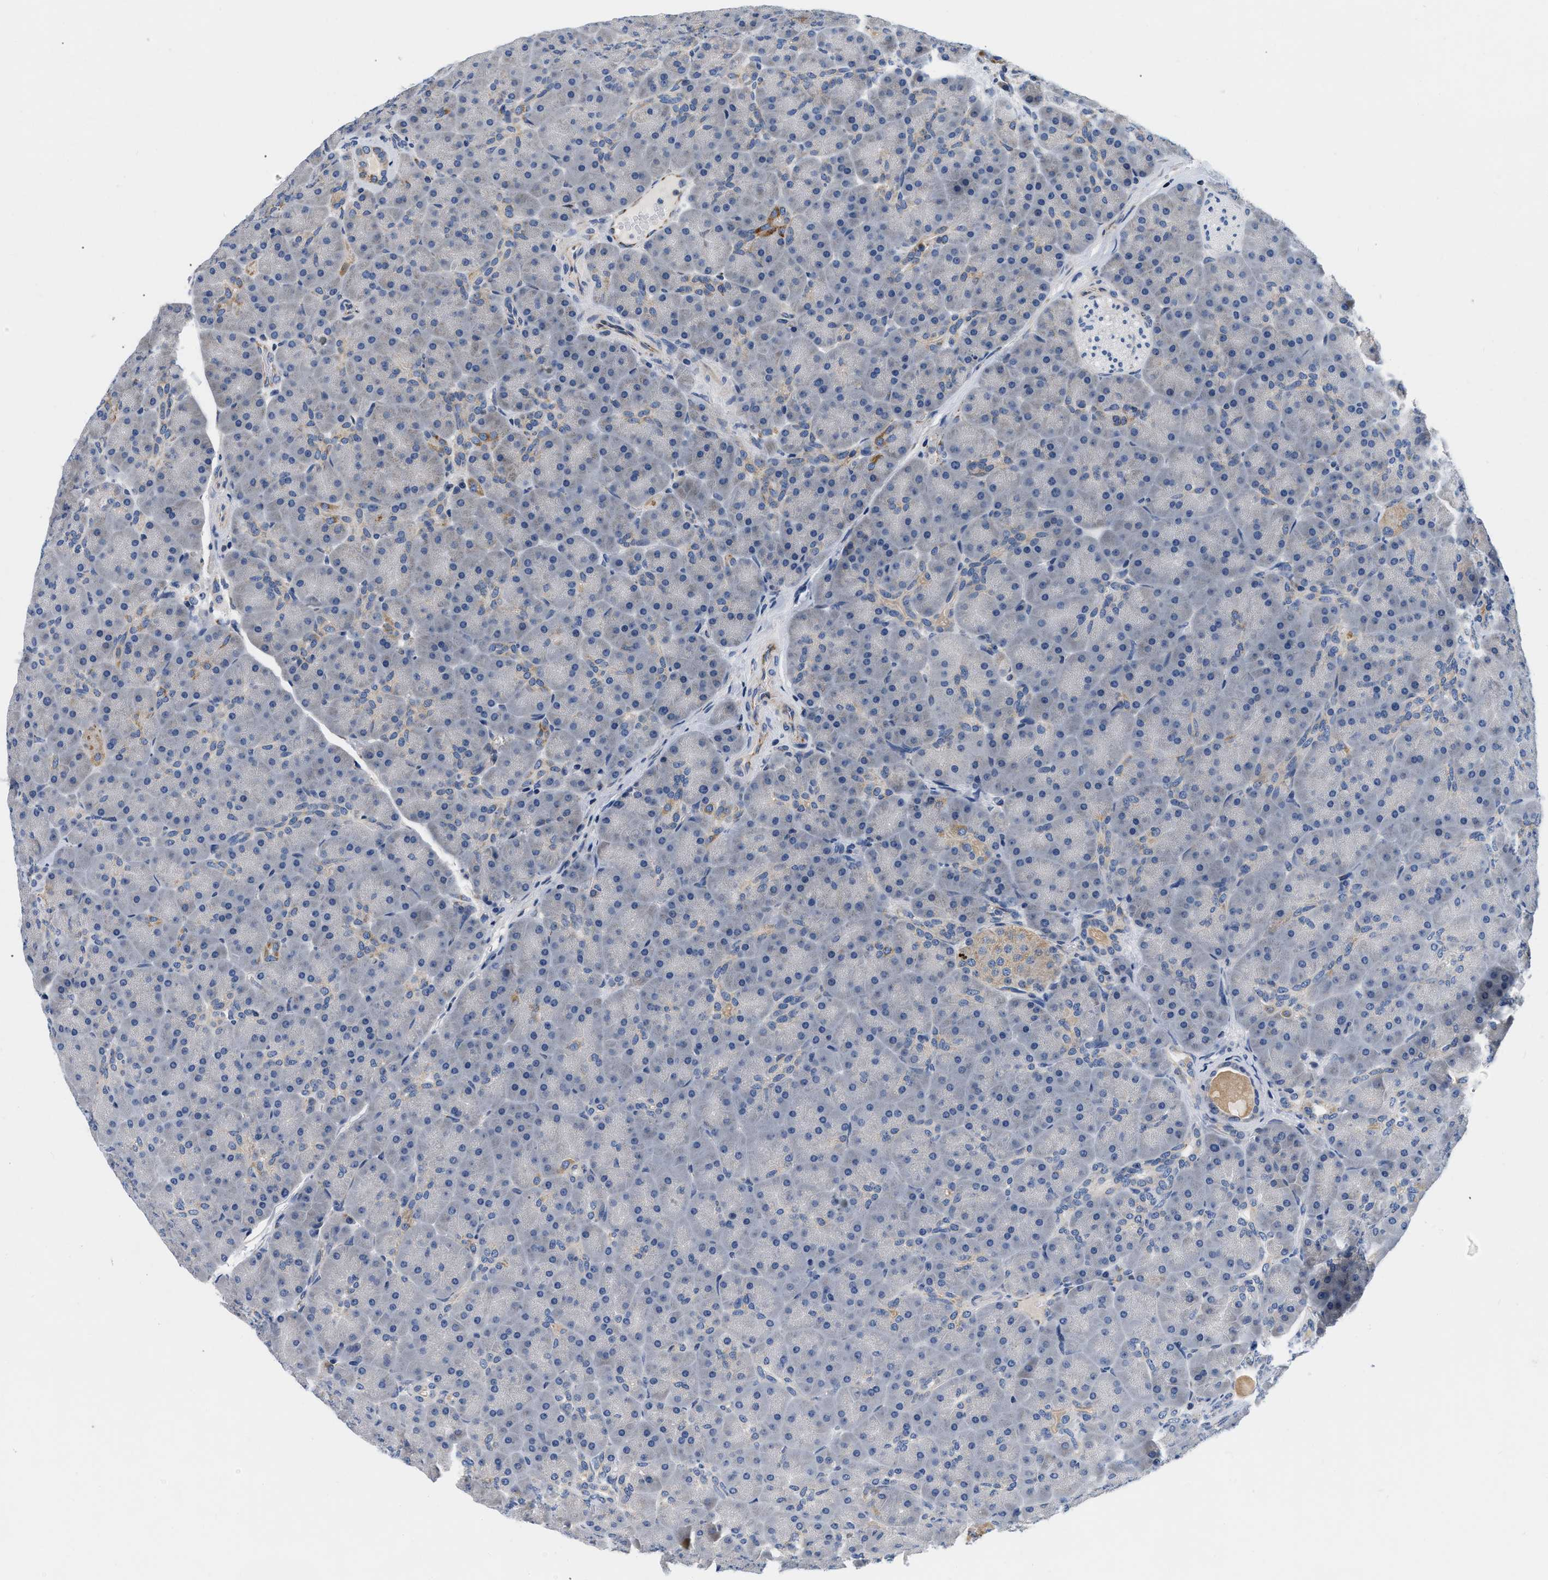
{"staining": {"intensity": "moderate", "quantity": "<25%", "location": "cytoplasmic/membranous"}, "tissue": "pancreas", "cell_type": "Exocrine glandular cells", "image_type": "normal", "snomed": [{"axis": "morphology", "description": "Normal tissue, NOS"}, {"axis": "topography", "description": "Pancreas"}], "caption": "A high-resolution photomicrograph shows immunohistochemistry (IHC) staining of unremarkable pancreas, which reveals moderate cytoplasmic/membranous staining in about <25% of exocrine glandular cells. Using DAB (3,3'-diaminobenzidine) (brown) and hematoxylin (blue) stains, captured at high magnification using brightfield microscopy.", "gene": "PDP1", "patient": {"sex": "male", "age": 66}}